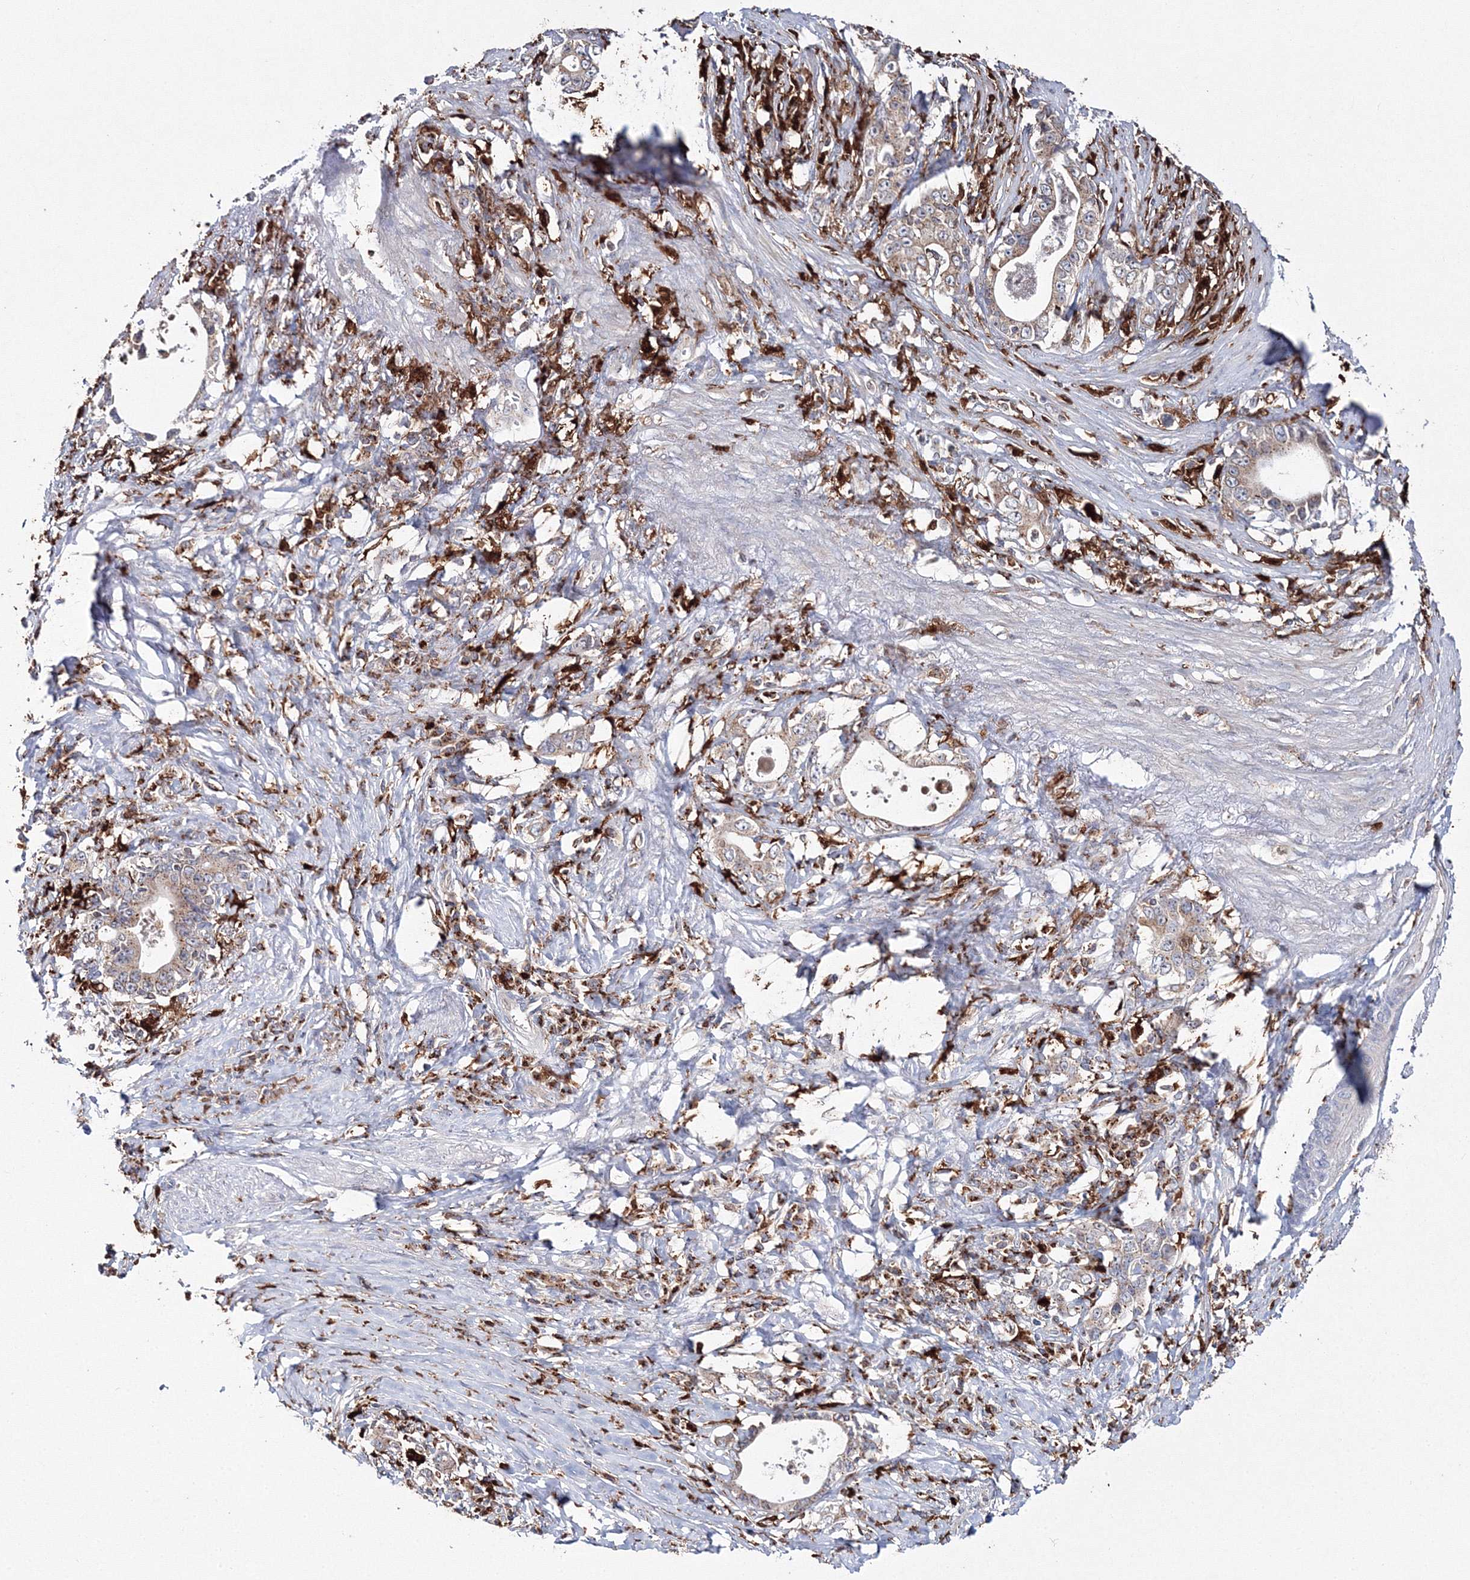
{"staining": {"intensity": "weak", "quantity": ">75%", "location": "cytoplasmic/membranous"}, "tissue": "stomach cancer", "cell_type": "Tumor cells", "image_type": "cancer", "snomed": [{"axis": "morphology", "description": "Adenocarcinoma, NOS"}, {"axis": "topography", "description": "Stomach, lower"}], "caption": "This is an image of IHC staining of stomach adenocarcinoma, which shows weak expression in the cytoplasmic/membranous of tumor cells.", "gene": "ARCN1", "patient": {"sex": "female", "age": 72}}